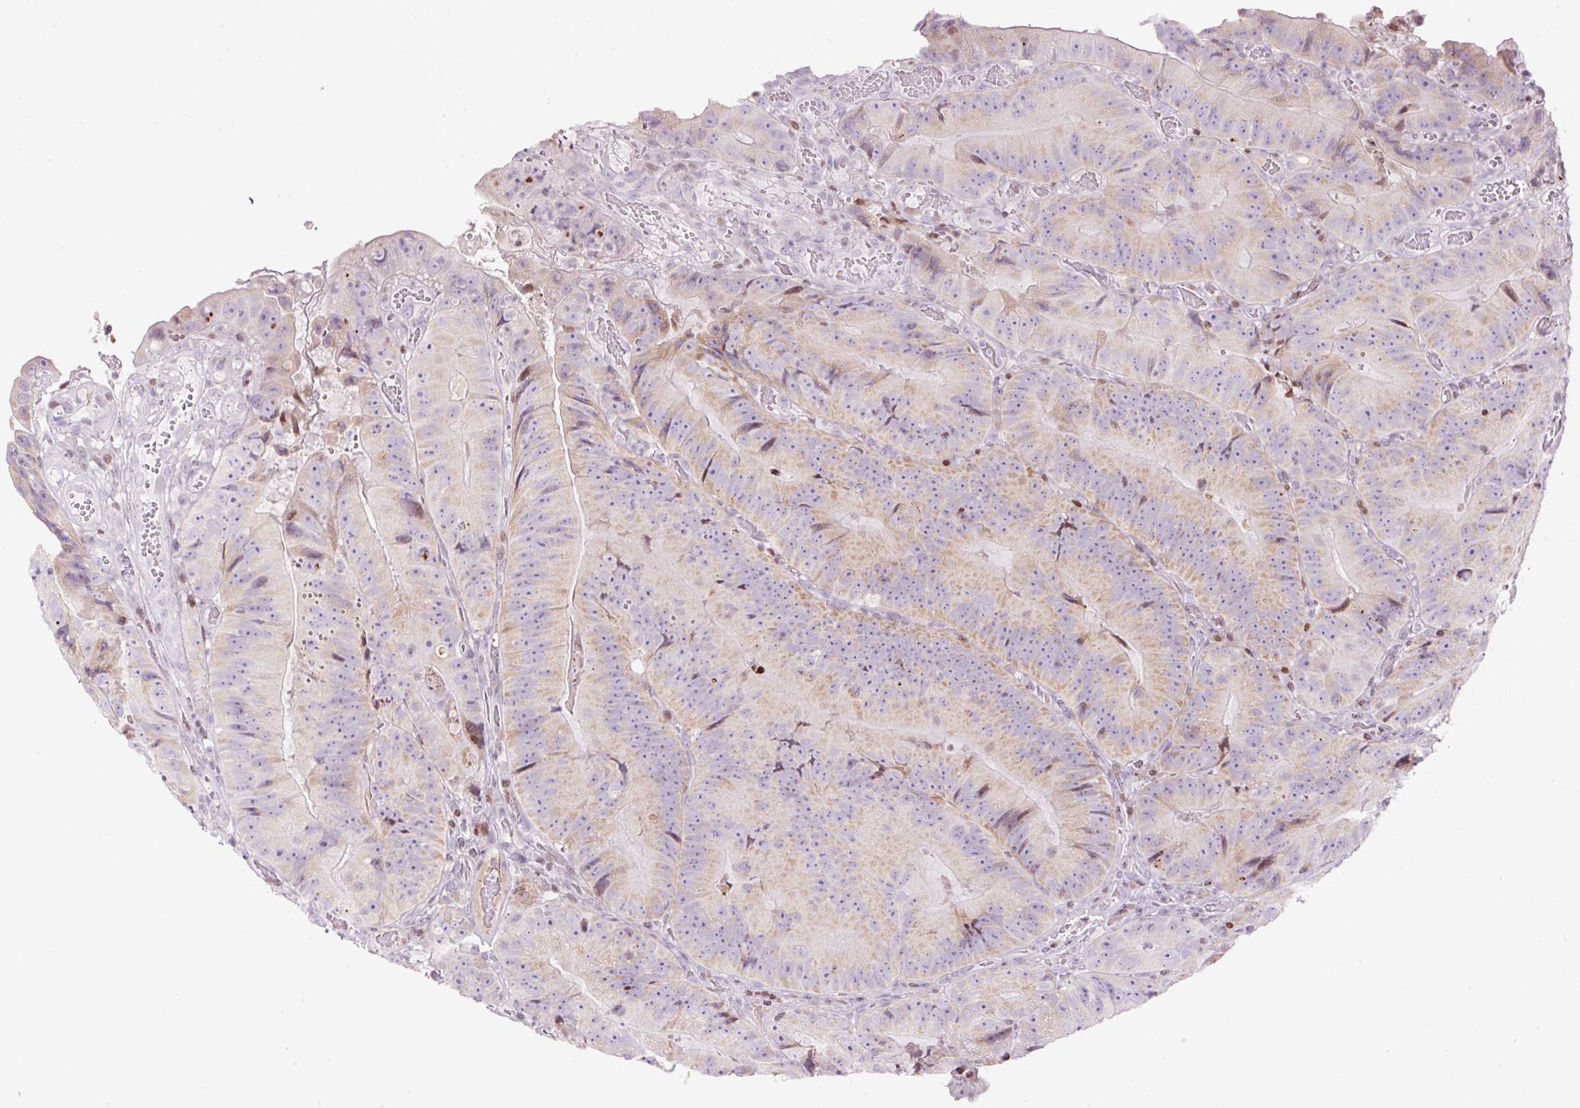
{"staining": {"intensity": "weak", "quantity": "25%-75%", "location": "cytoplasmic/membranous"}, "tissue": "colorectal cancer", "cell_type": "Tumor cells", "image_type": "cancer", "snomed": [{"axis": "morphology", "description": "Adenocarcinoma, NOS"}, {"axis": "topography", "description": "Colon"}], "caption": "Tumor cells demonstrate low levels of weak cytoplasmic/membranous staining in approximately 25%-75% of cells in colorectal adenocarcinoma.", "gene": "TMEM177", "patient": {"sex": "female", "age": 86}}